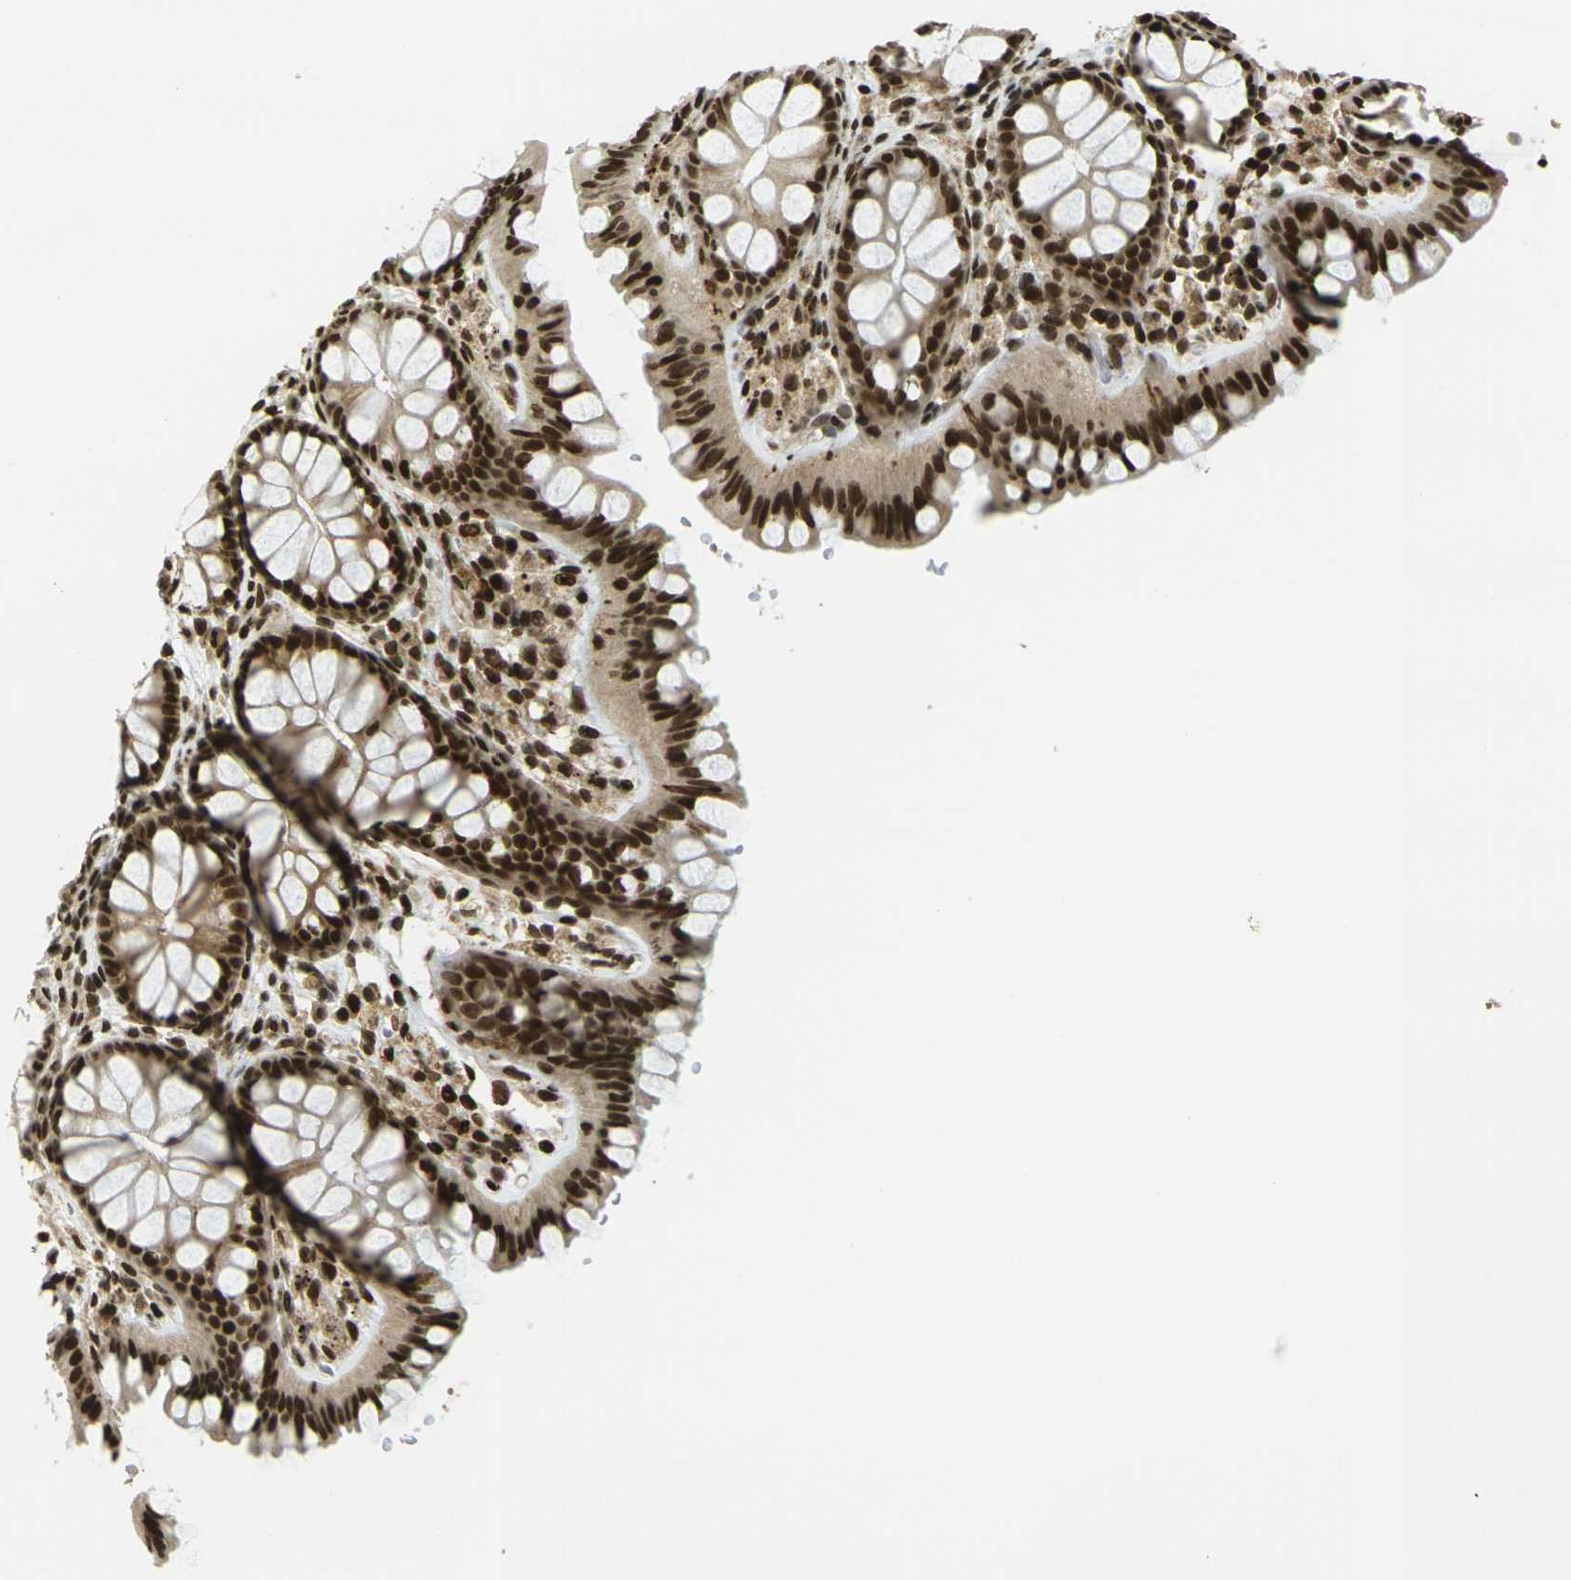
{"staining": {"intensity": "strong", "quantity": ">75%", "location": "nuclear"}, "tissue": "colon", "cell_type": "Endothelial cells", "image_type": "normal", "snomed": [{"axis": "morphology", "description": "Normal tissue, NOS"}, {"axis": "topography", "description": "Colon"}], "caption": "The photomicrograph displays immunohistochemical staining of normal colon. There is strong nuclear expression is identified in about >75% of endothelial cells. (DAB = brown stain, brightfield microscopy at high magnification).", "gene": "RUVBL2", "patient": {"sex": "female", "age": 55}}